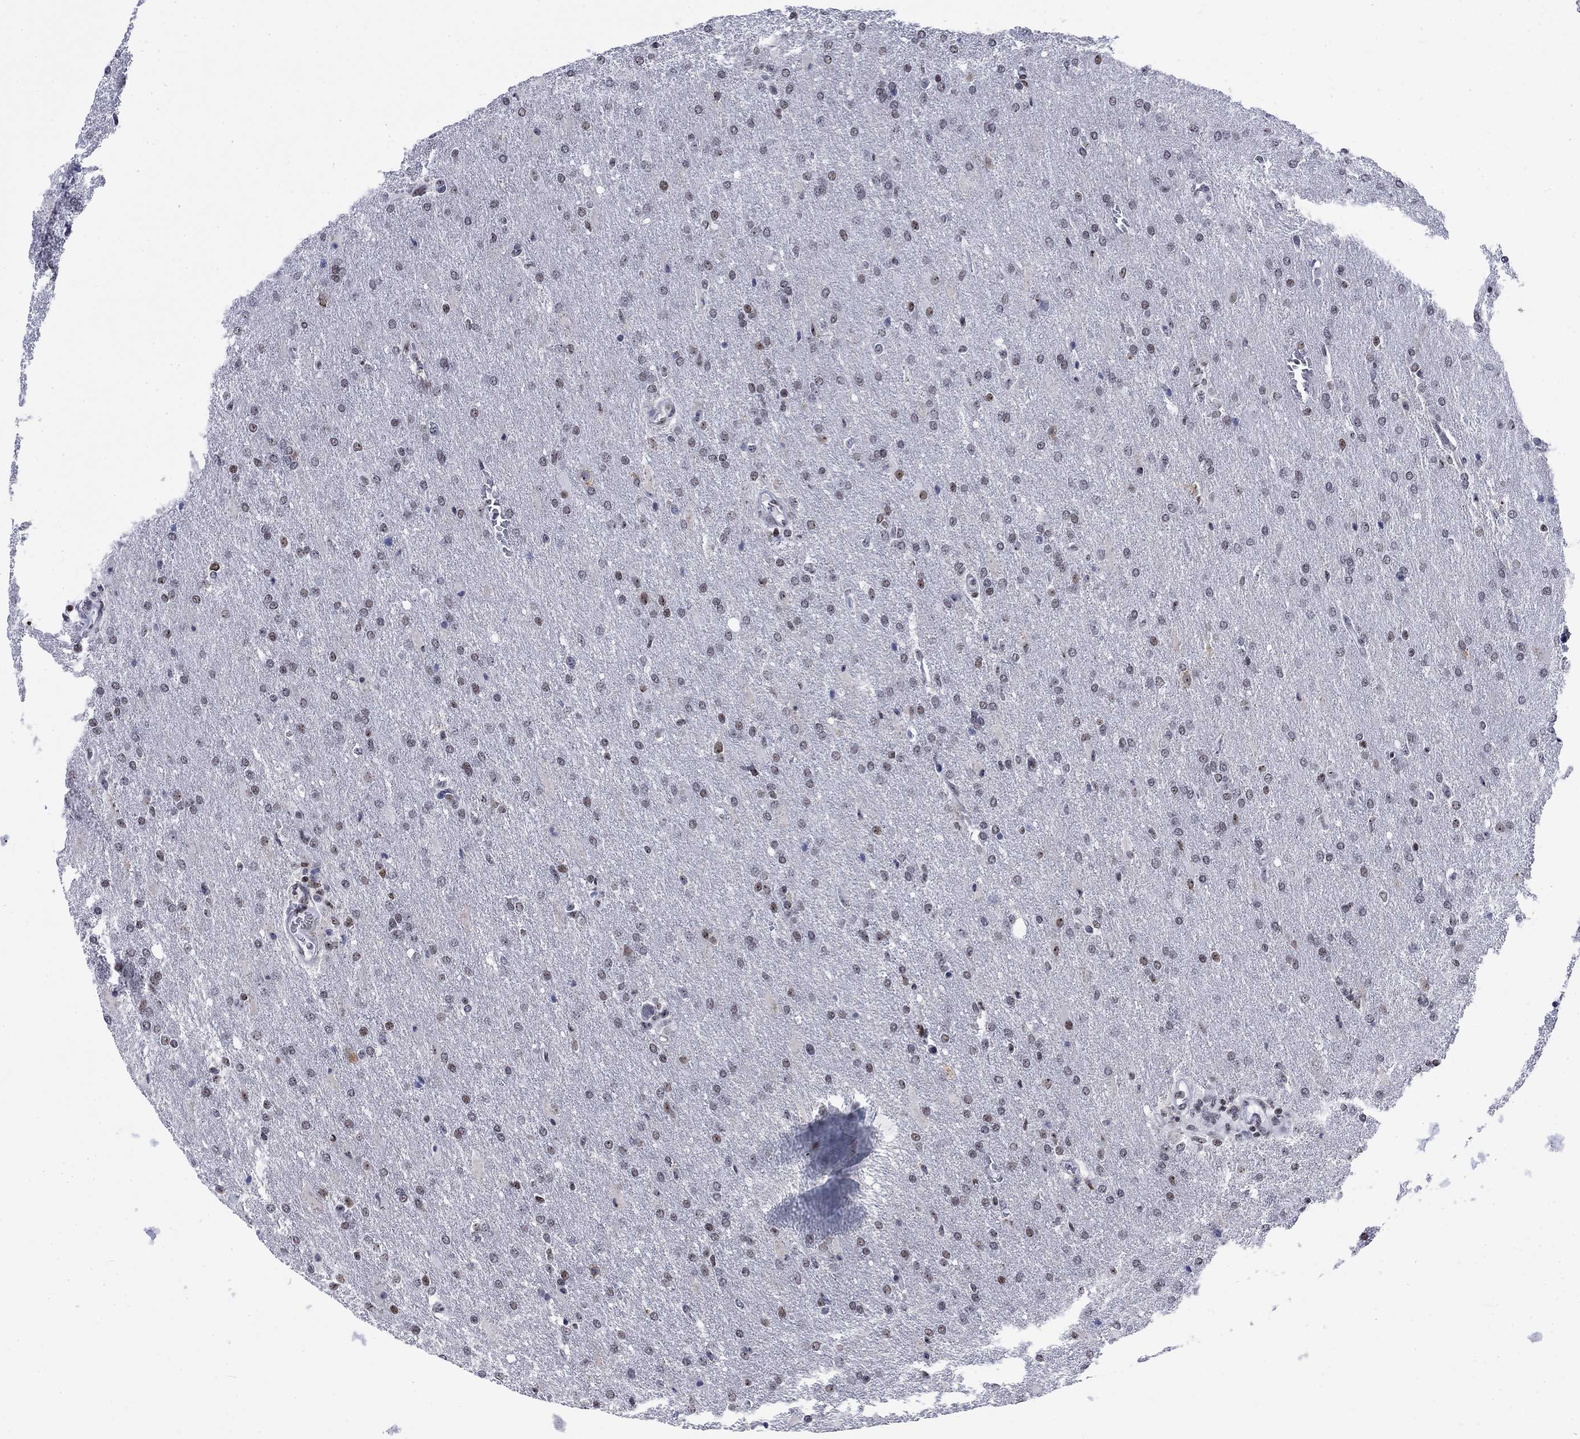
{"staining": {"intensity": "moderate", "quantity": "<25%", "location": "nuclear"}, "tissue": "glioma", "cell_type": "Tumor cells", "image_type": "cancer", "snomed": [{"axis": "morphology", "description": "Glioma, malignant, High grade"}, {"axis": "topography", "description": "Brain"}], "caption": "Immunohistochemistry (IHC) photomicrograph of human malignant glioma (high-grade) stained for a protein (brown), which displays low levels of moderate nuclear staining in approximately <25% of tumor cells.", "gene": "CSRNP3", "patient": {"sex": "male", "age": 68}}